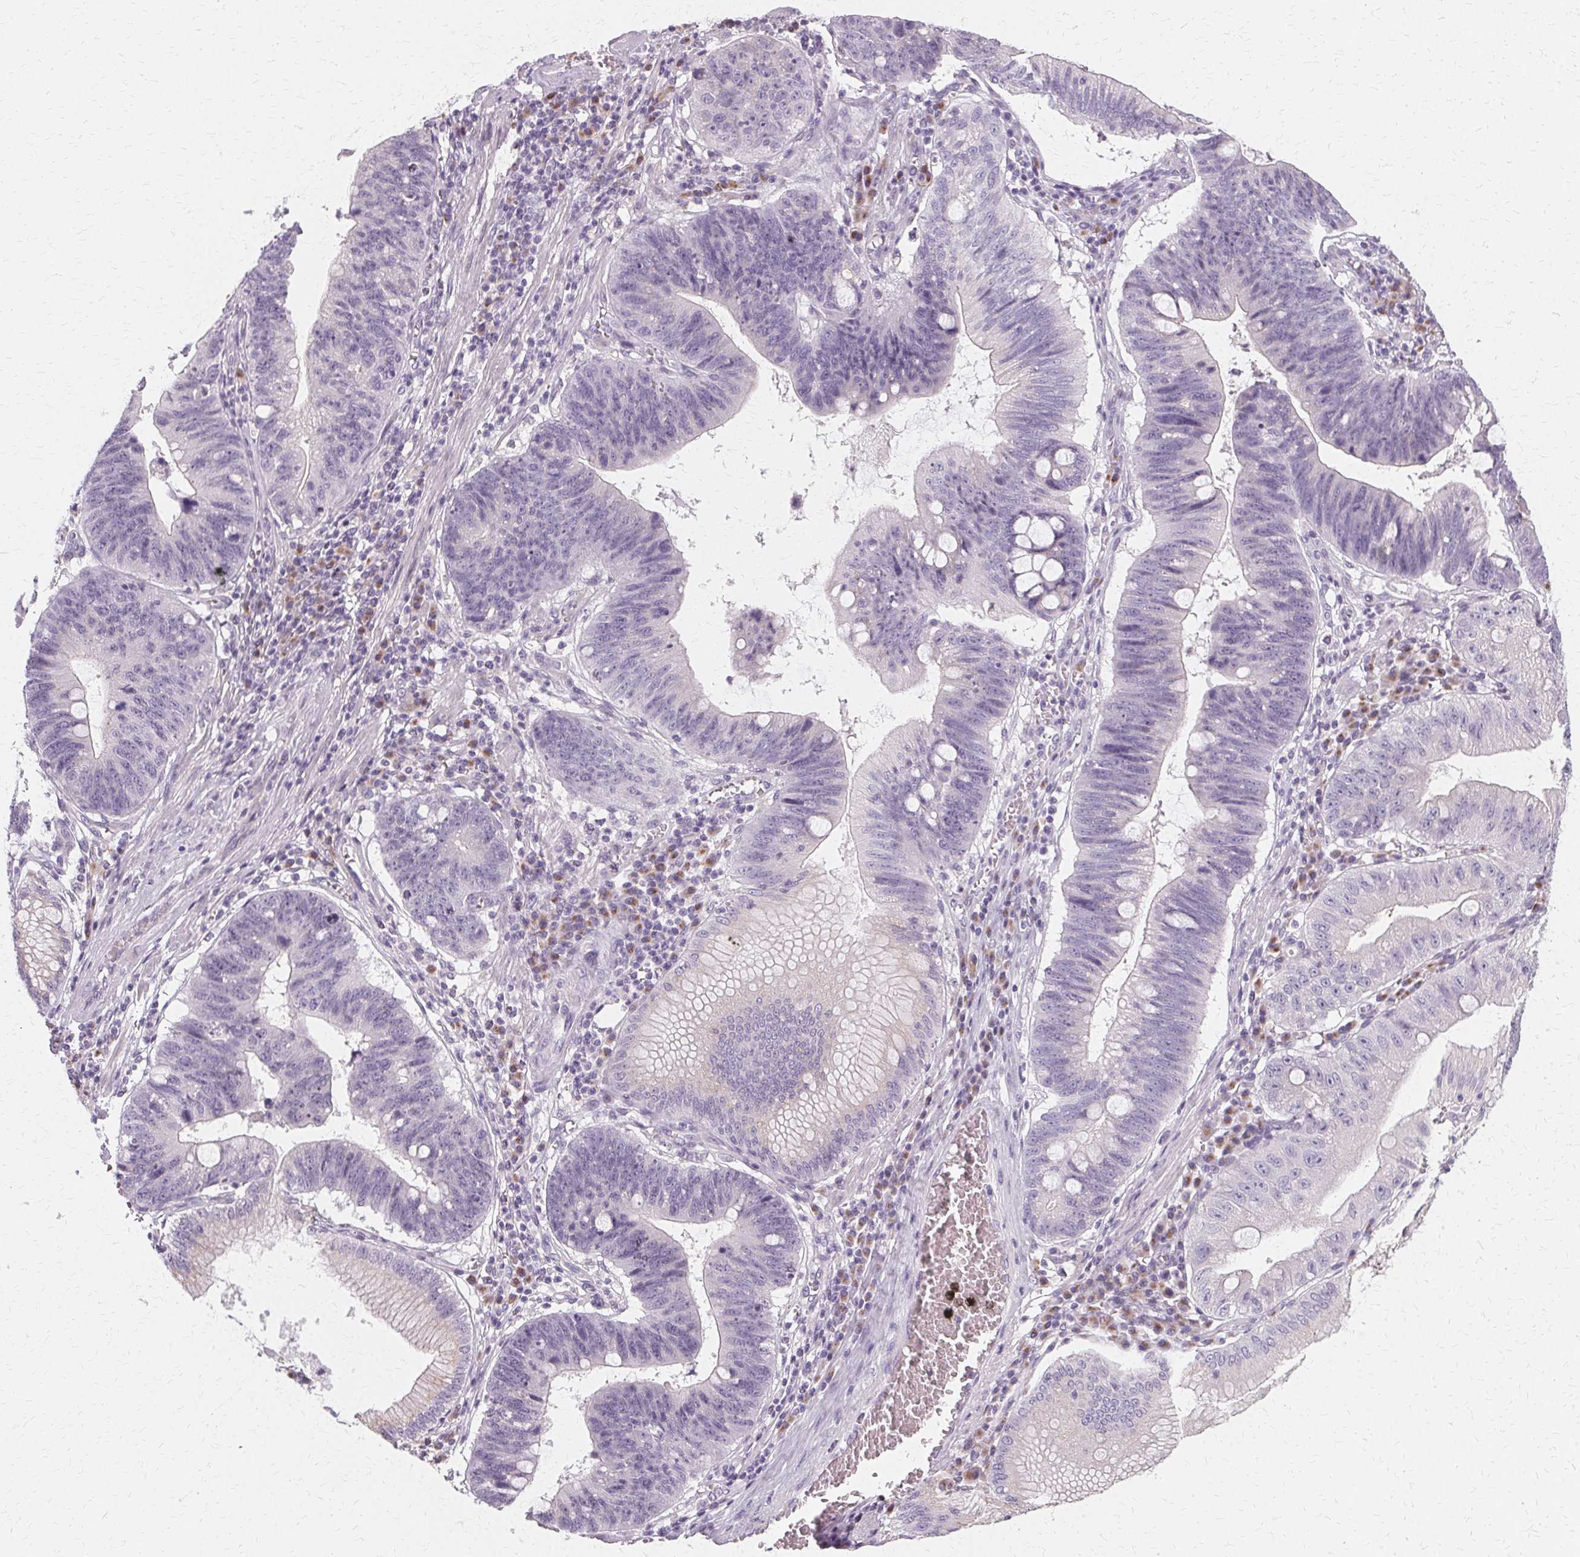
{"staining": {"intensity": "negative", "quantity": "none", "location": "none"}, "tissue": "stomach cancer", "cell_type": "Tumor cells", "image_type": "cancer", "snomed": [{"axis": "morphology", "description": "Adenocarcinoma, NOS"}, {"axis": "topography", "description": "Stomach"}], "caption": "Tumor cells are negative for protein expression in human stomach cancer (adenocarcinoma).", "gene": "FCRL3", "patient": {"sex": "male", "age": 59}}